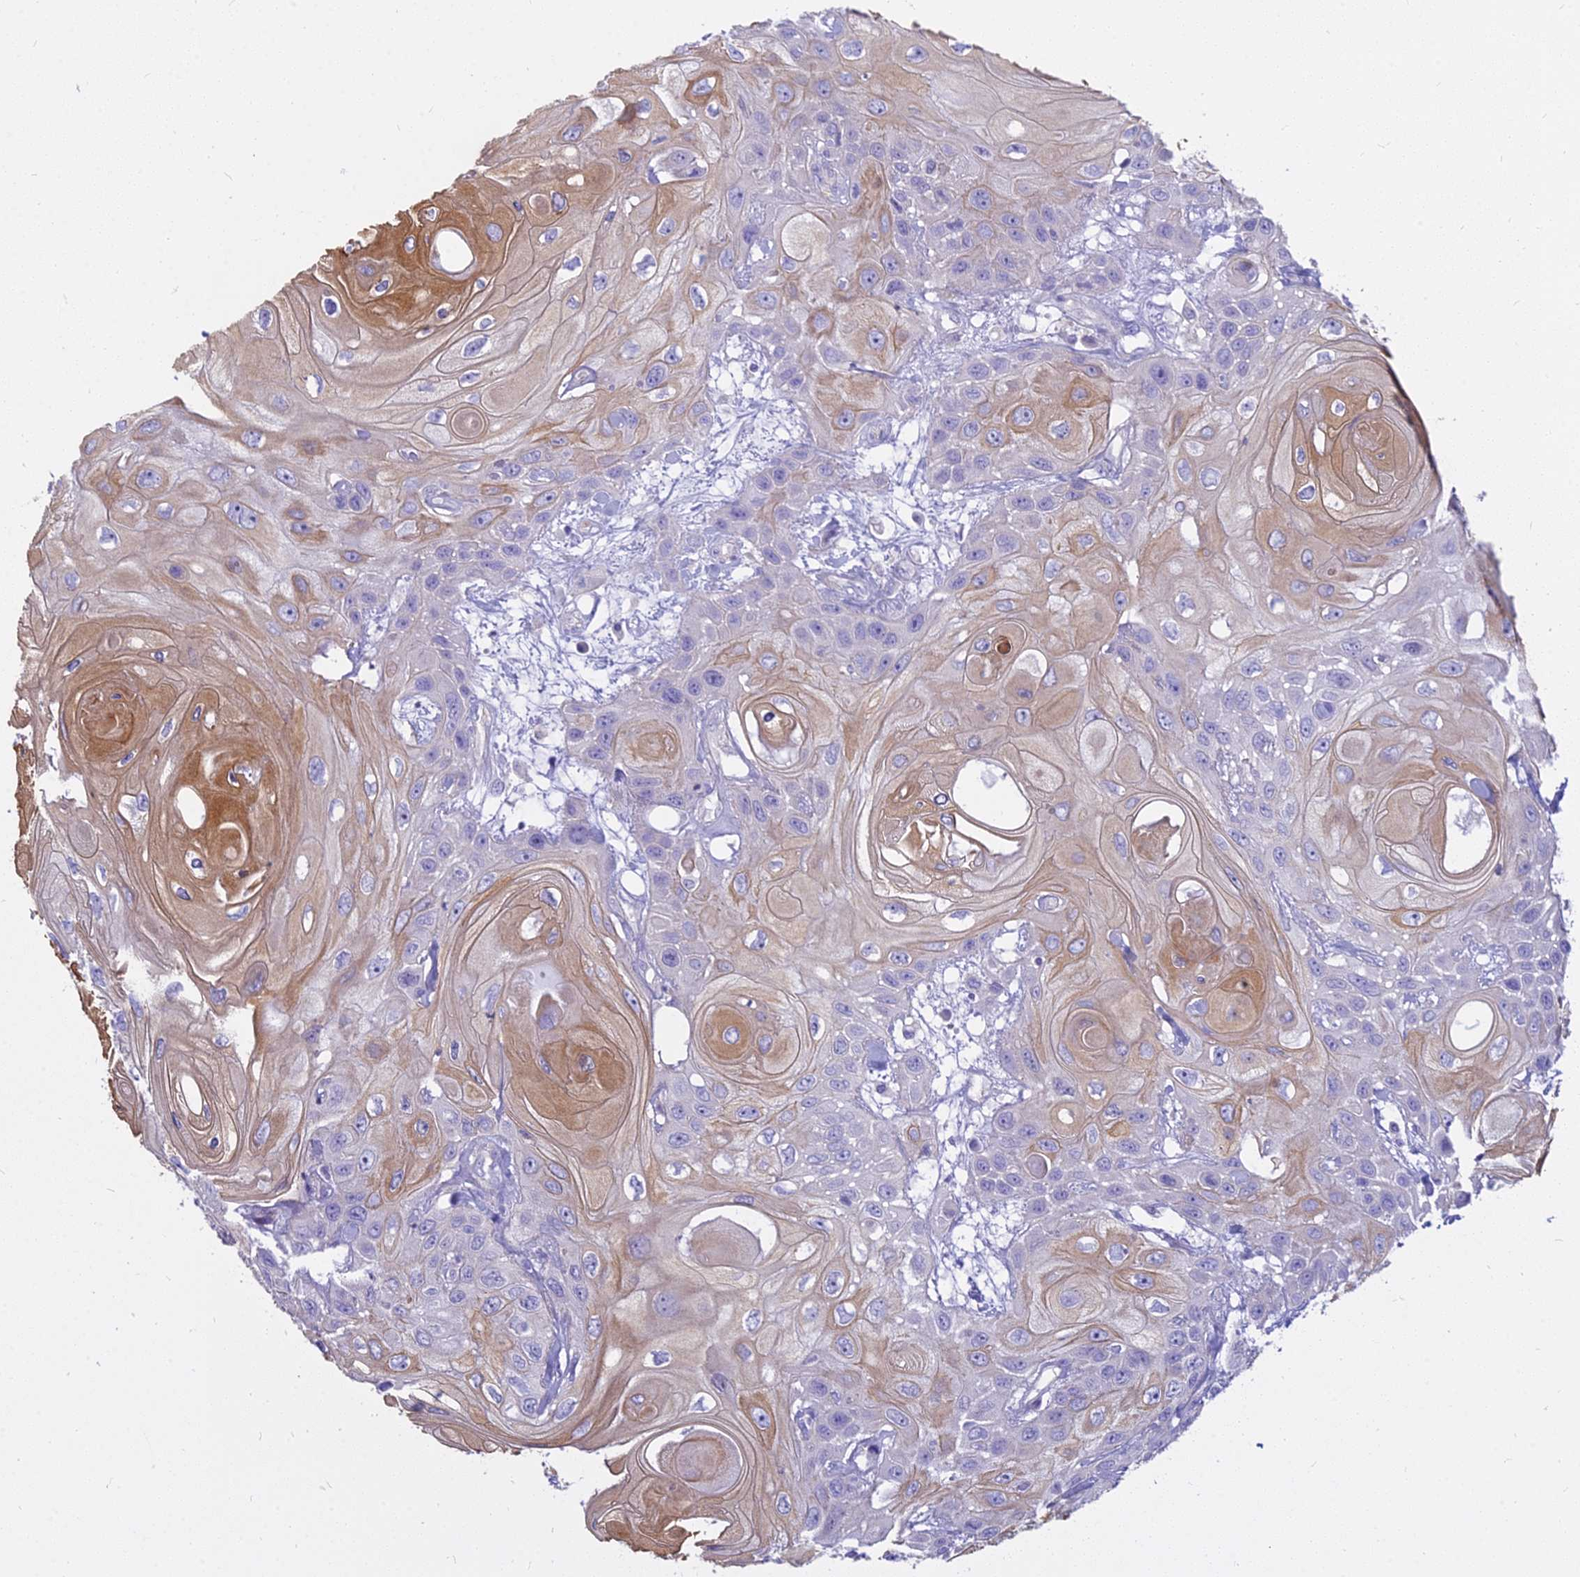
{"staining": {"intensity": "moderate", "quantity": "<25%", "location": "cytoplasmic/membranous"}, "tissue": "head and neck cancer", "cell_type": "Tumor cells", "image_type": "cancer", "snomed": [{"axis": "morphology", "description": "Squamous cell carcinoma, NOS"}, {"axis": "topography", "description": "Head-Neck"}], "caption": "An image of human head and neck cancer (squamous cell carcinoma) stained for a protein reveals moderate cytoplasmic/membranous brown staining in tumor cells.", "gene": "SMIM24", "patient": {"sex": "female", "age": 43}}